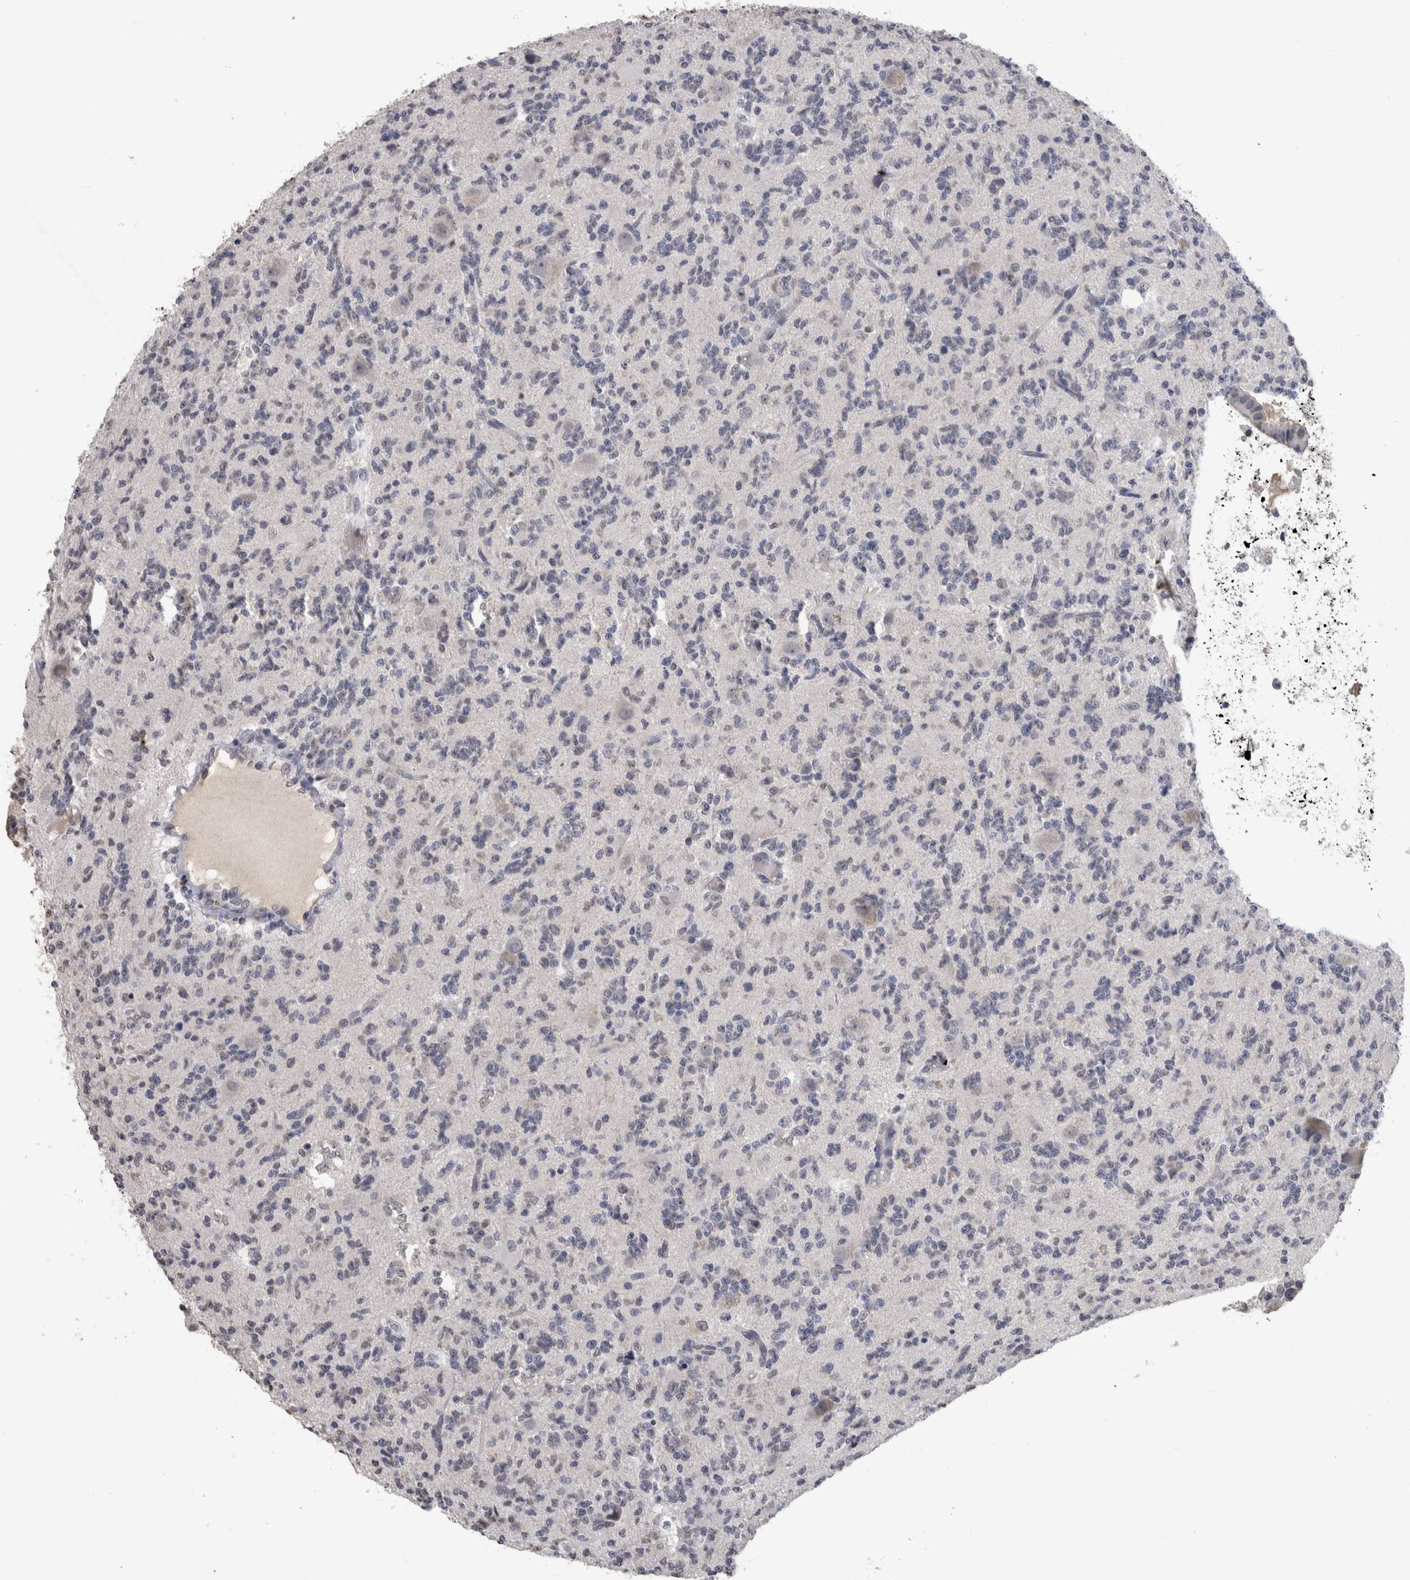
{"staining": {"intensity": "weak", "quantity": "<25%", "location": "cytoplasmic/membranous"}, "tissue": "glioma", "cell_type": "Tumor cells", "image_type": "cancer", "snomed": [{"axis": "morphology", "description": "Glioma, malignant, High grade"}, {"axis": "topography", "description": "Brain"}], "caption": "Glioma was stained to show a protein in brown. There is no significant positivity in tumor cells. The staining was performed using DAB (3,3'-diaminobenzidine) to visualize the protein expression in brown, while the nuclei were stained in blue with hematoxylin (Magnification: 20x).", "gene": "PAX5", "patient": {"sex": "female", "age": 62}}